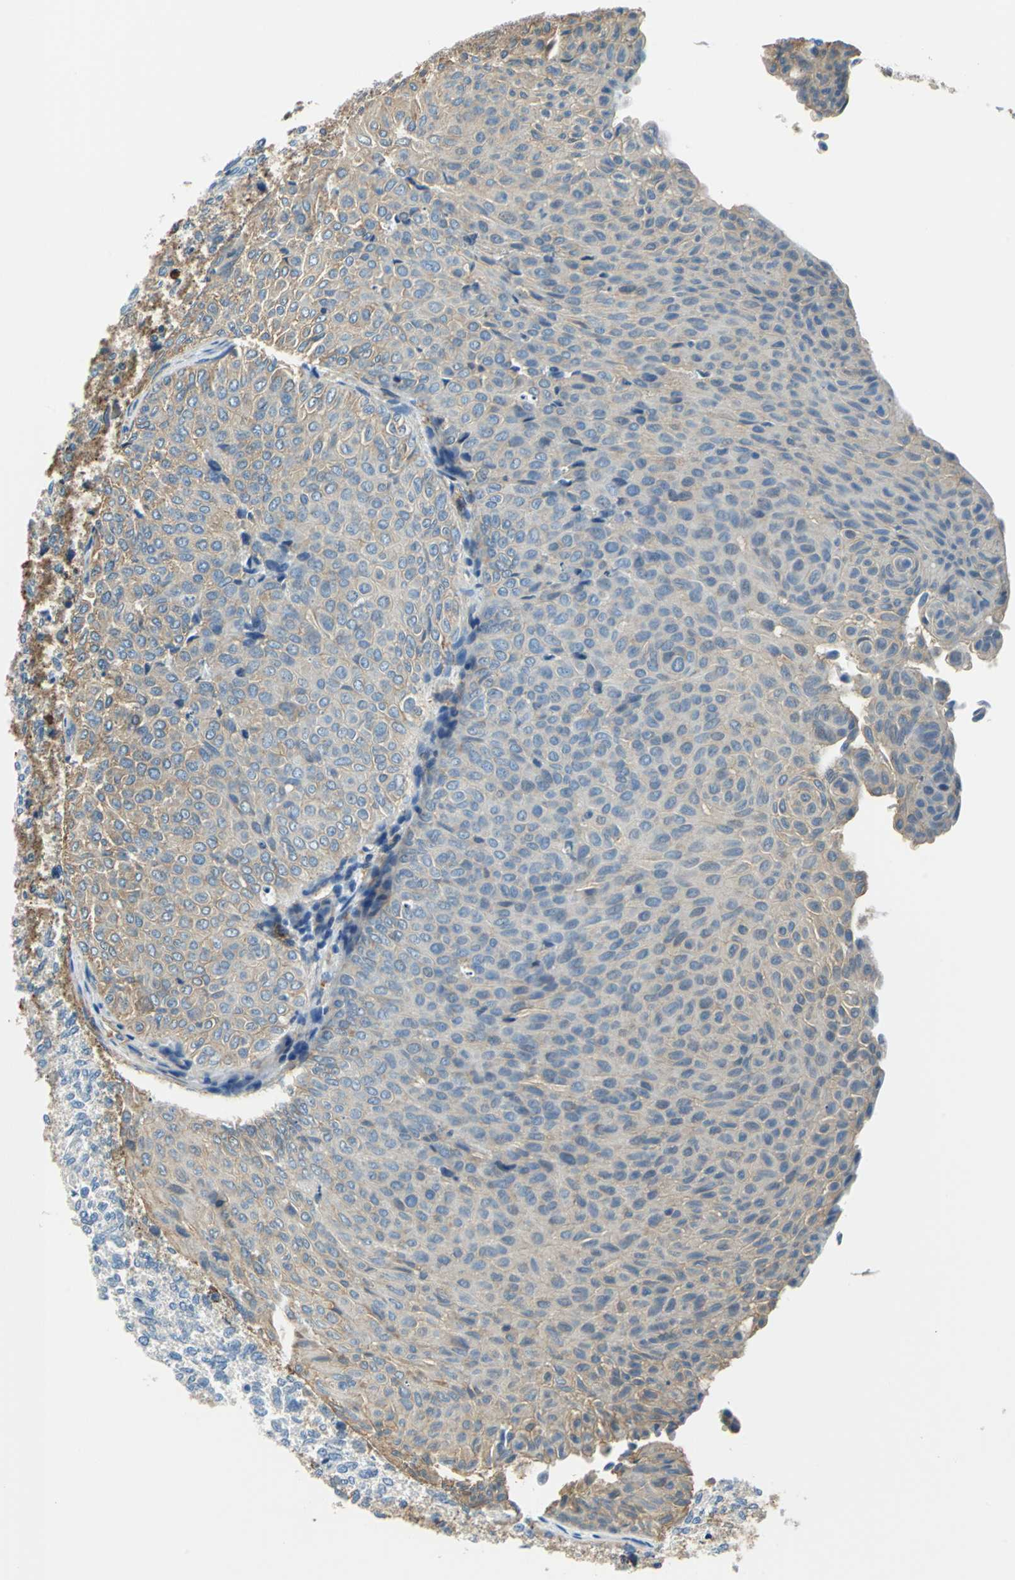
{"staining": {"intensity": "moderate", "quantity": "25%-75%", "location": "cytoplasmic/membranous"}, "tissue": "urothelial cancer", "cell_type": "Tumor cells", "image_type": "cancer", "snomed": [{"axis": "morphology", "description": "Urothelial carcinoma, Low grade"}, {"axis": "topography", "description": "Urinary bladder"}], "caption": "Immunohistochemistry (IHC) of human urothelial cancer shows medium levels of moderate cytoplasmic/membranous positivity in approximately 25%-75% of tumor cells.", "gene": "AKAP12", "patient": {"sex": "male", "age": 78}}